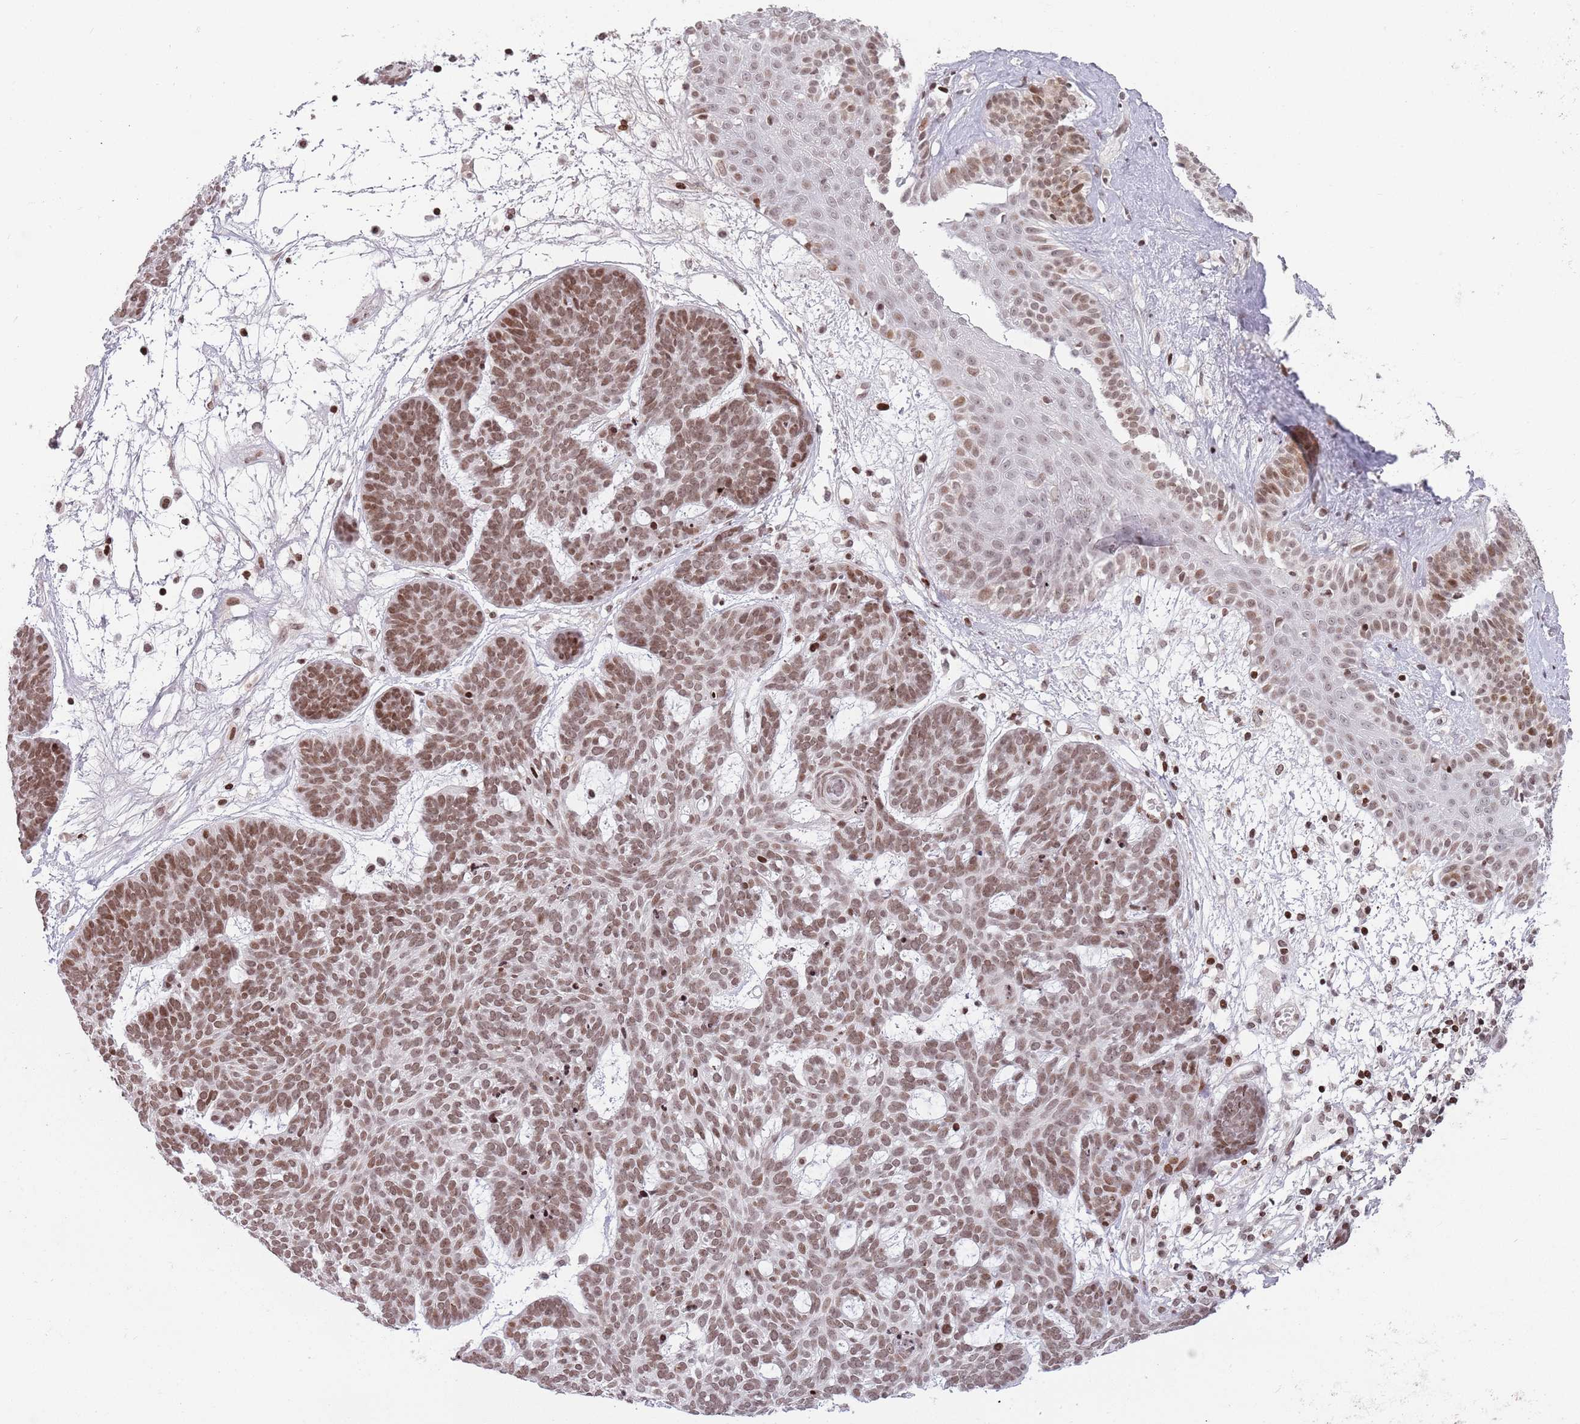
{"staining": {"intensity": "moderate", "quantity": ">75%", "location": "nuclear"}, "tissue": "skin cancer", "cell_type": "Tumor cells", "image_type": "cancer", "snomed": [{"axis": "morphology", "description": "Basal cell carcinoma"}, {"axis": "topography", "description": "Skin"}], "caption": "Human skin basal cell carcinoma stained with a brown dye shows moderate nuclear positive positivity in approximately >75% of tumor cells.", "gene": "SH3RF3", "patient": {"sex": "female", "age": 89}}